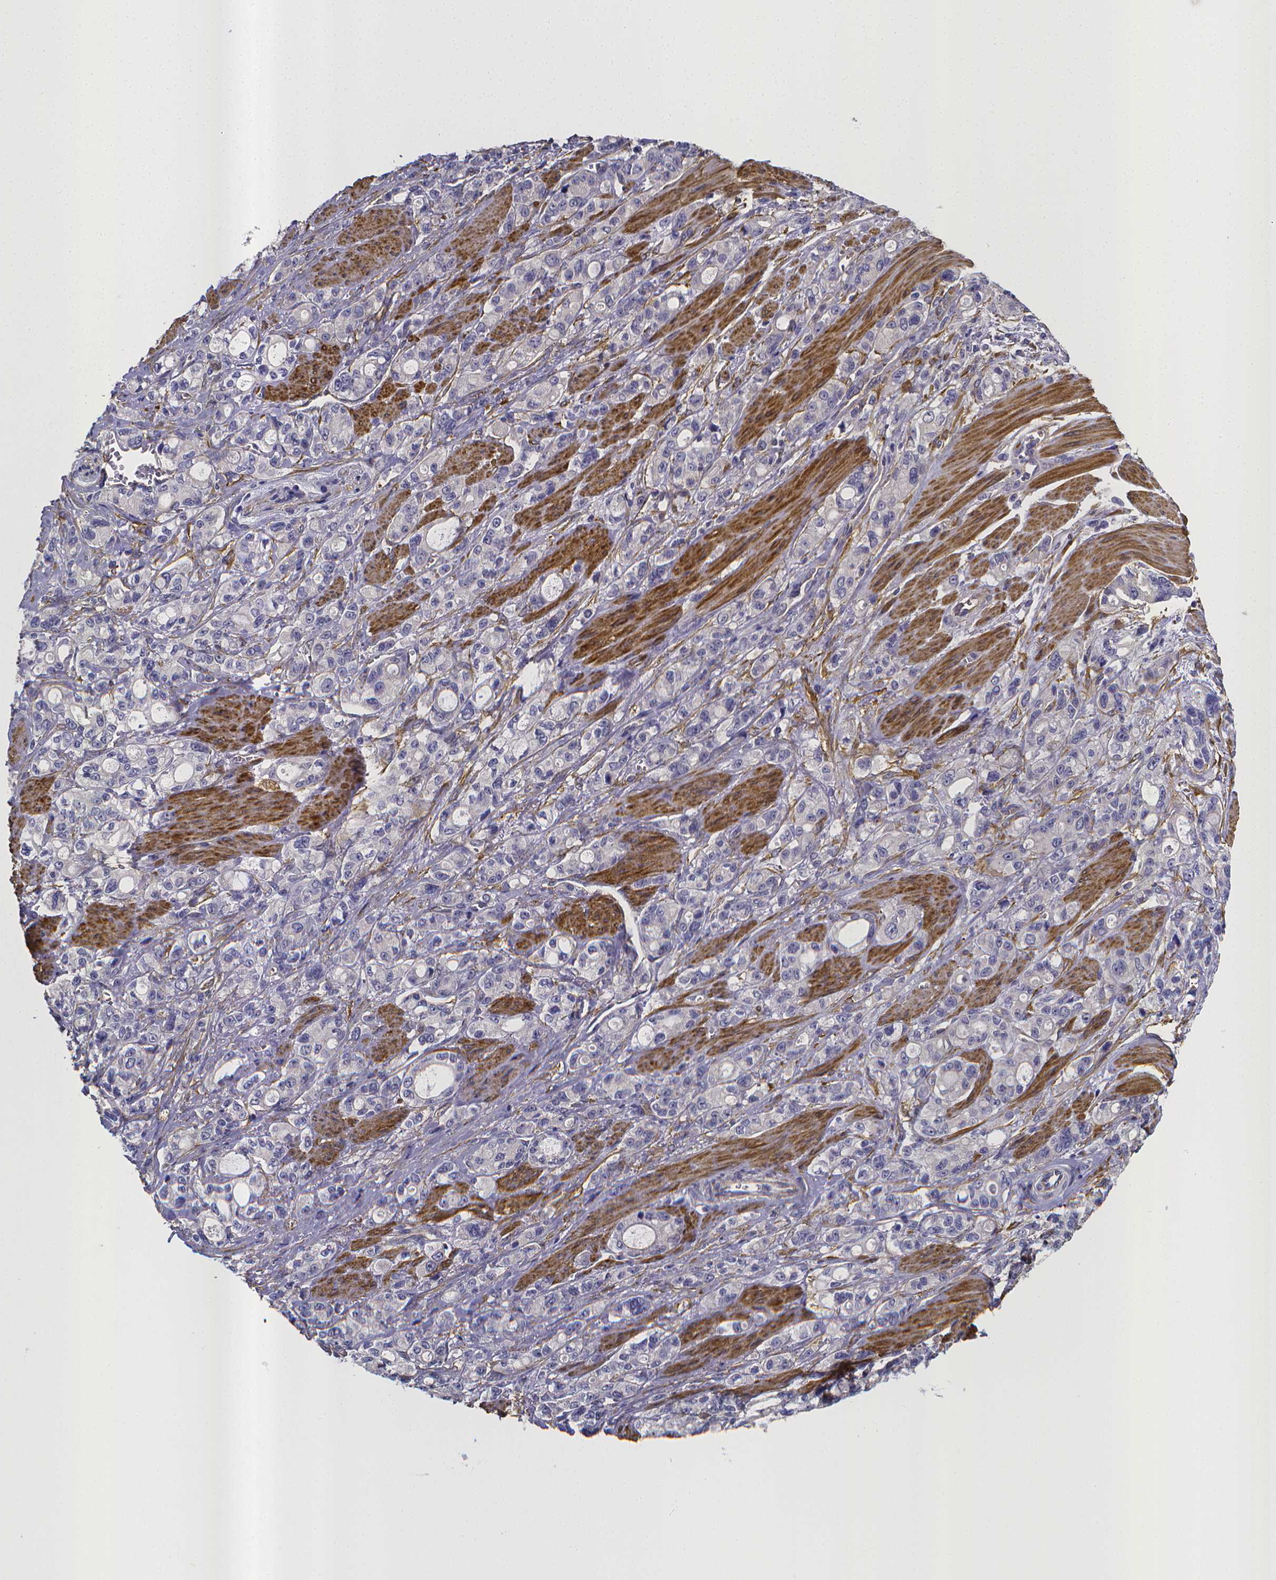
{"staining": {"intensity": "negative", "quantity": "none", "location": "none"}, "tissue": "stomach cancer", "cell_type": "Tumor cells", "image_type": "cancer", "snomed": [{"axis": "morphology", "description": "Adenocarcinoma, NOS"}, {"axis": "topography", "description": "Stomach"}], "caption": "The micrograph demonstrates no significant staining in tumor cells of stomach cancer. The staining was performed using DAB to visualize the protein expression in brown, while the nuclei were stained in blue with hematoxylin (Magnification: 20x).", "gene": "RERG", "patient": {"sex": "male", "age": 63}}